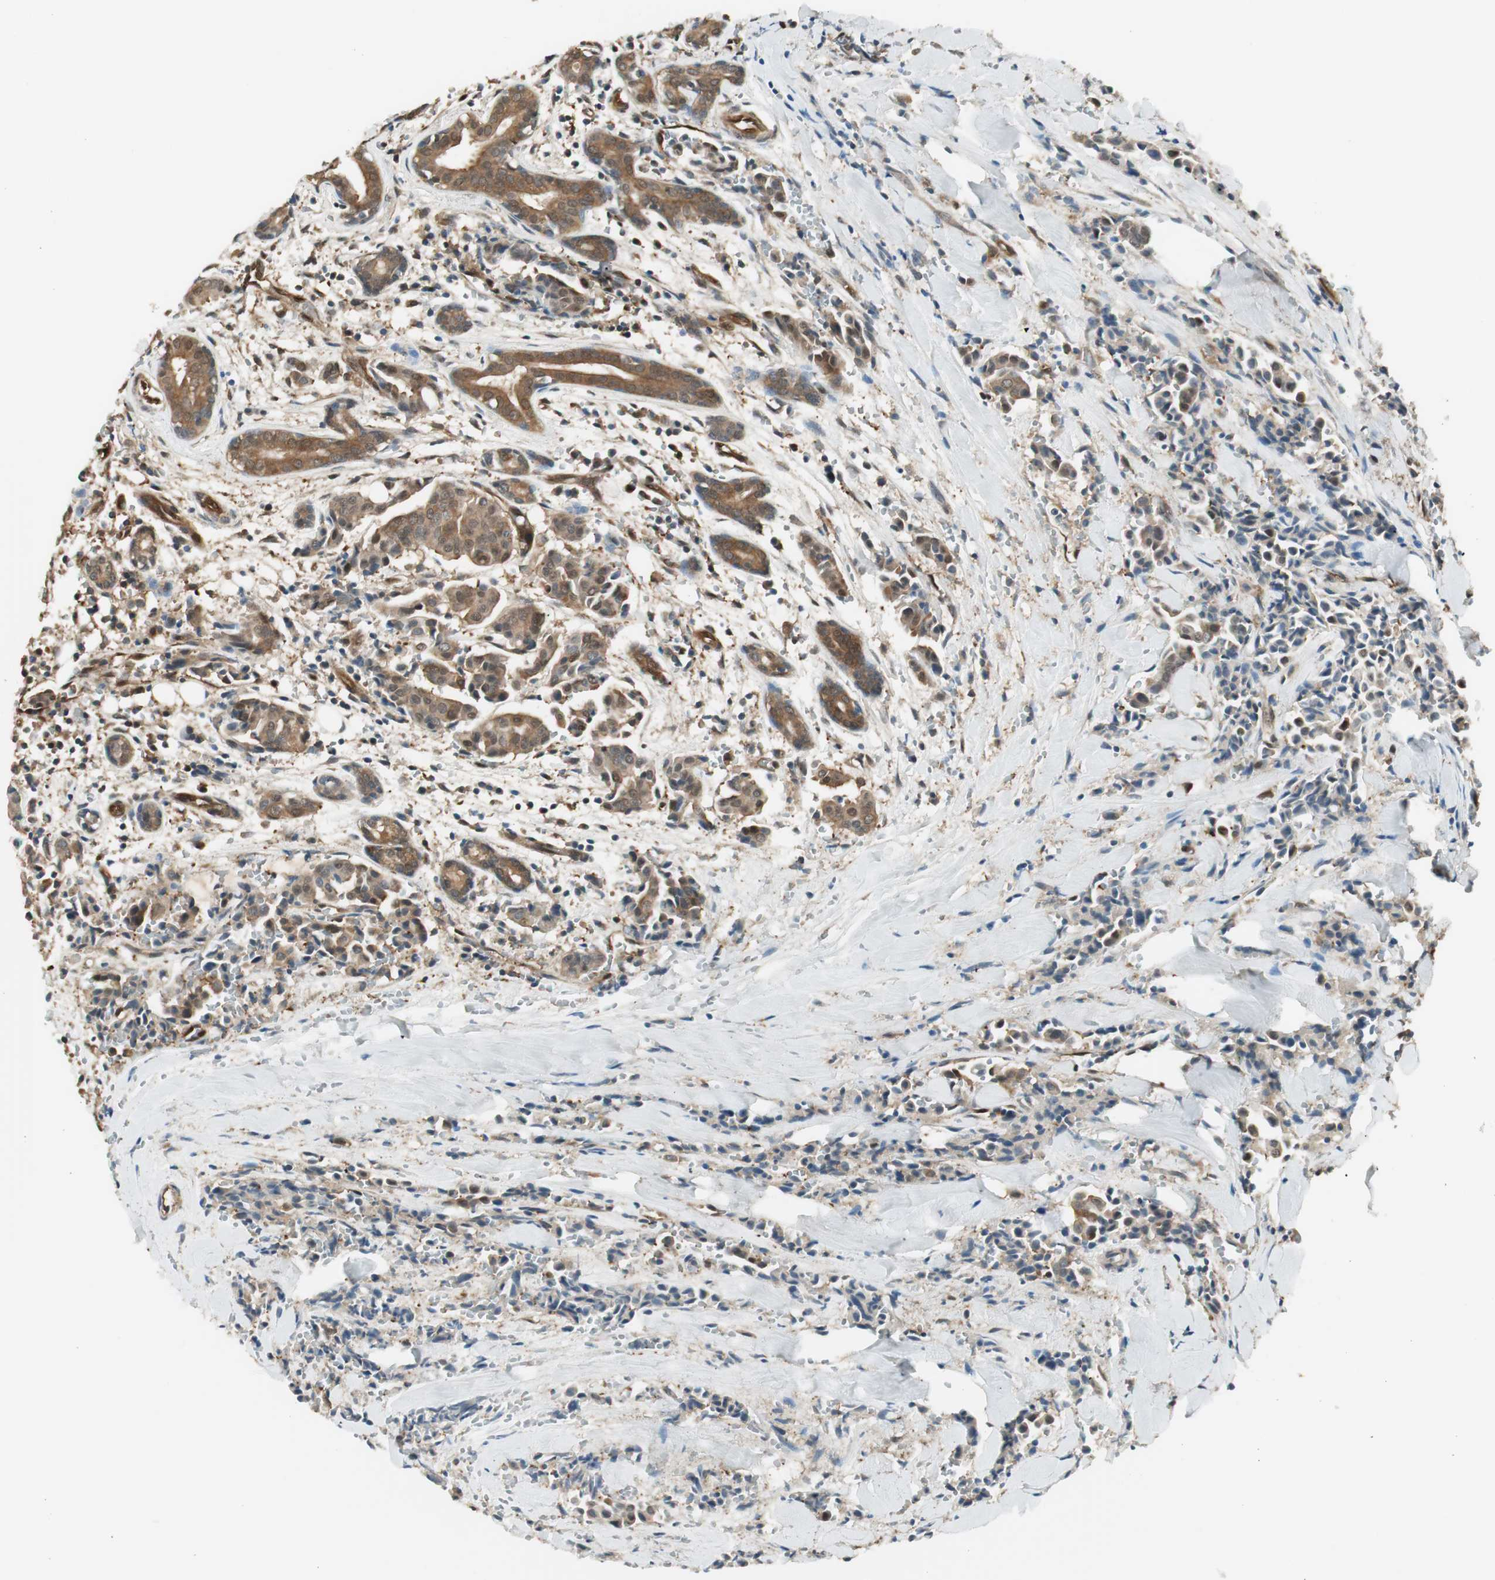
{"staining": {"intensity": "moderate", "quantity": ">75%", "location": "cytoplasmic/membranous"}, "tissue": "head and neck cancer", "cell_type": "Tumor cells", "image_type": "cancer", "snomed": [{"axis": "morphology", "description": "Adenocarcinoma, NOS"}, {"axis": "topography", "description": "Salivary gland"}, {"axis": "topography", "description": "Head-Neck"}], "caption": "Moderate cytoplasmic/membranous staining is present in approximately >75% of tumor cells in head and neck cancer (adenocarcinoma).", "gene": "SERPINB6", "patient": {"sex": "female", "age": 59}}